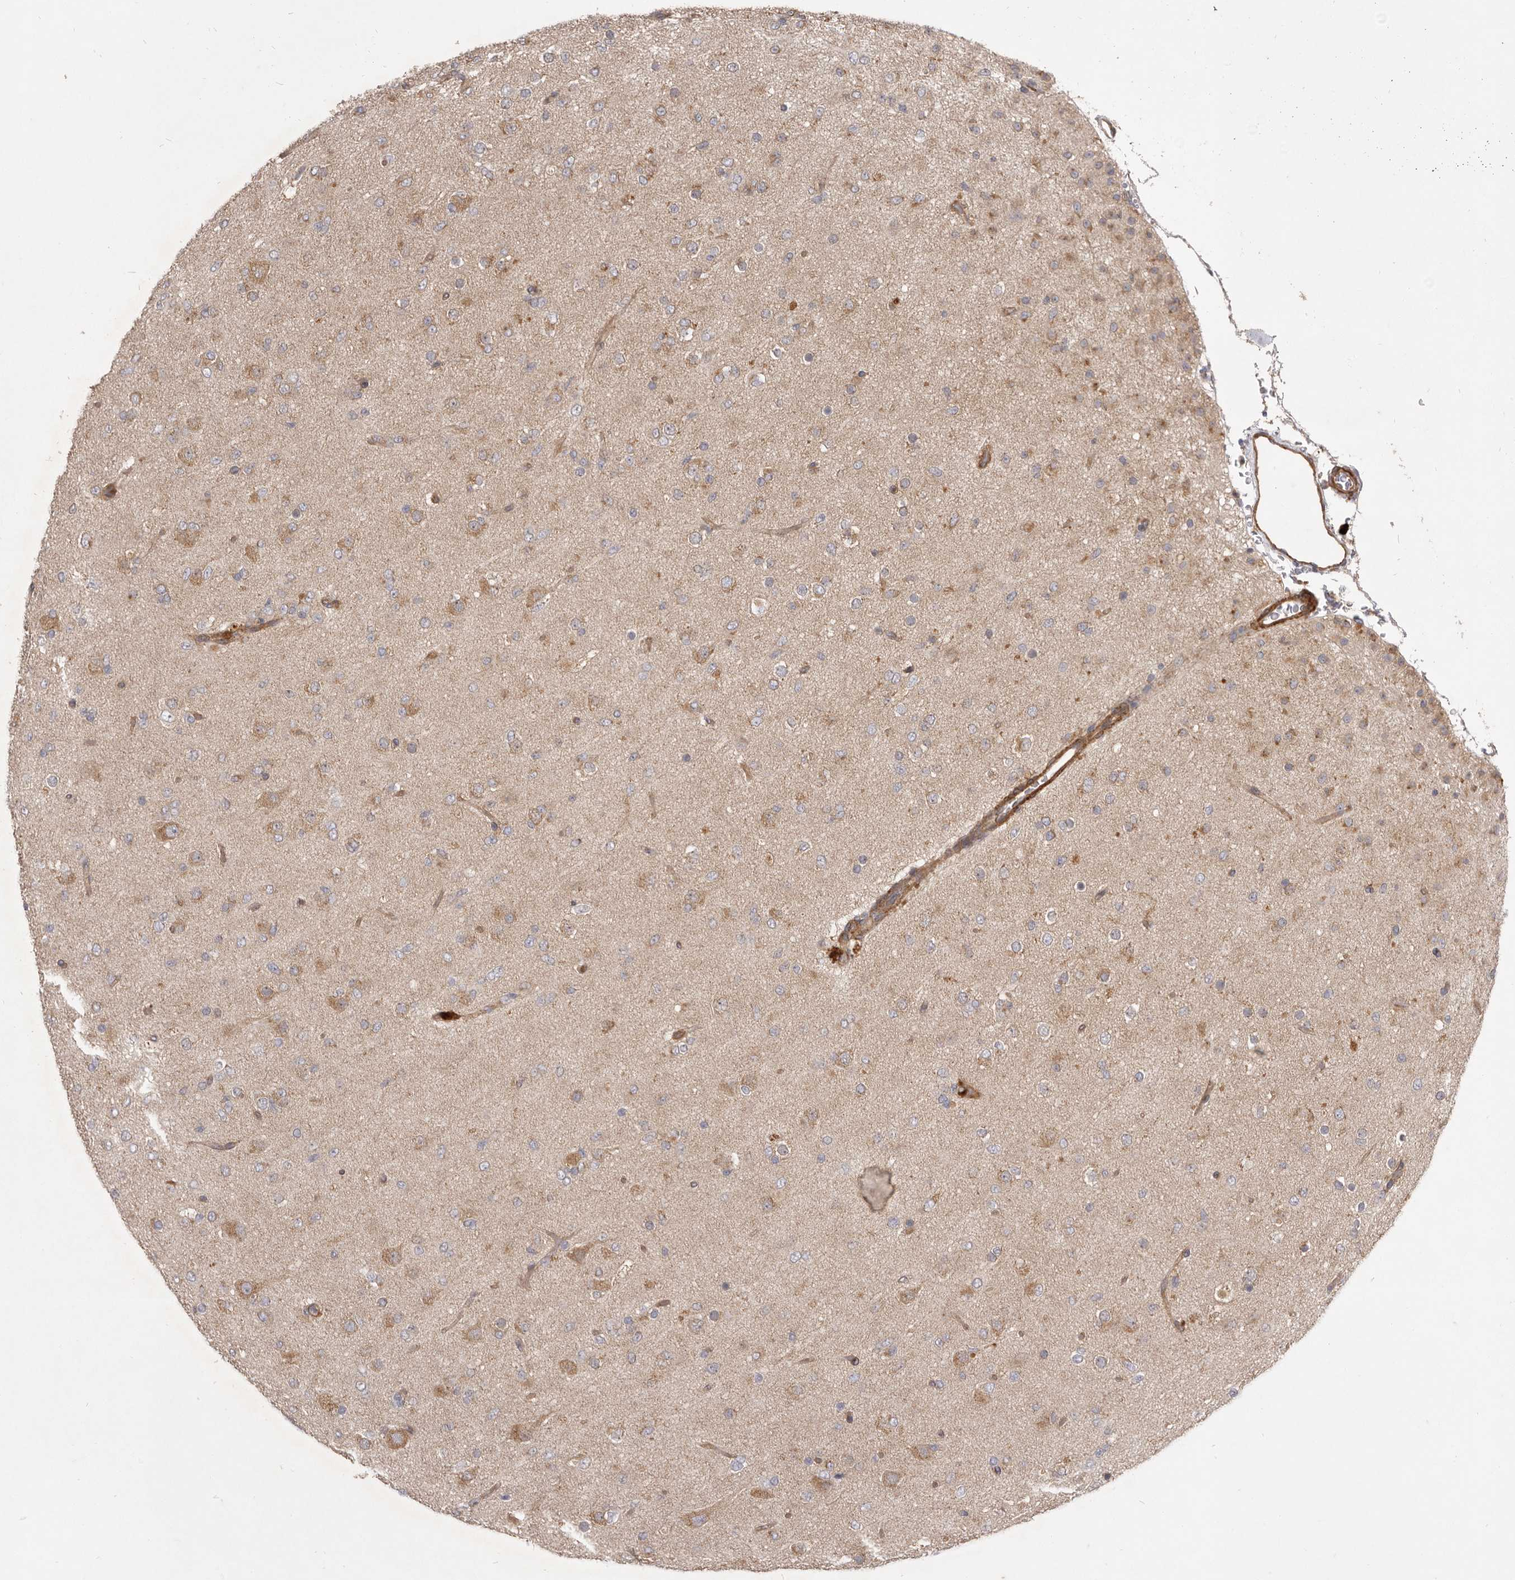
{"staining": {"intensity": "weak", "quantity": "<25%", "location": "cytoplasmic/membranous"}, "tissue": "glioma", "cell_type": "Tumor cells", "image_type": "cancer", "snomed": [{"axis": "morphology", "description": "Glioma, malignant, Low grade"}, {"axis": "topography", "description": "Brain"}], "caption": "Malignant glioma (low-grade) was stained to show a protein in brown. There is no significant staining in tumor cells.", "gene": "VPS45", "patient": {"sex": "male", "age": 65}}